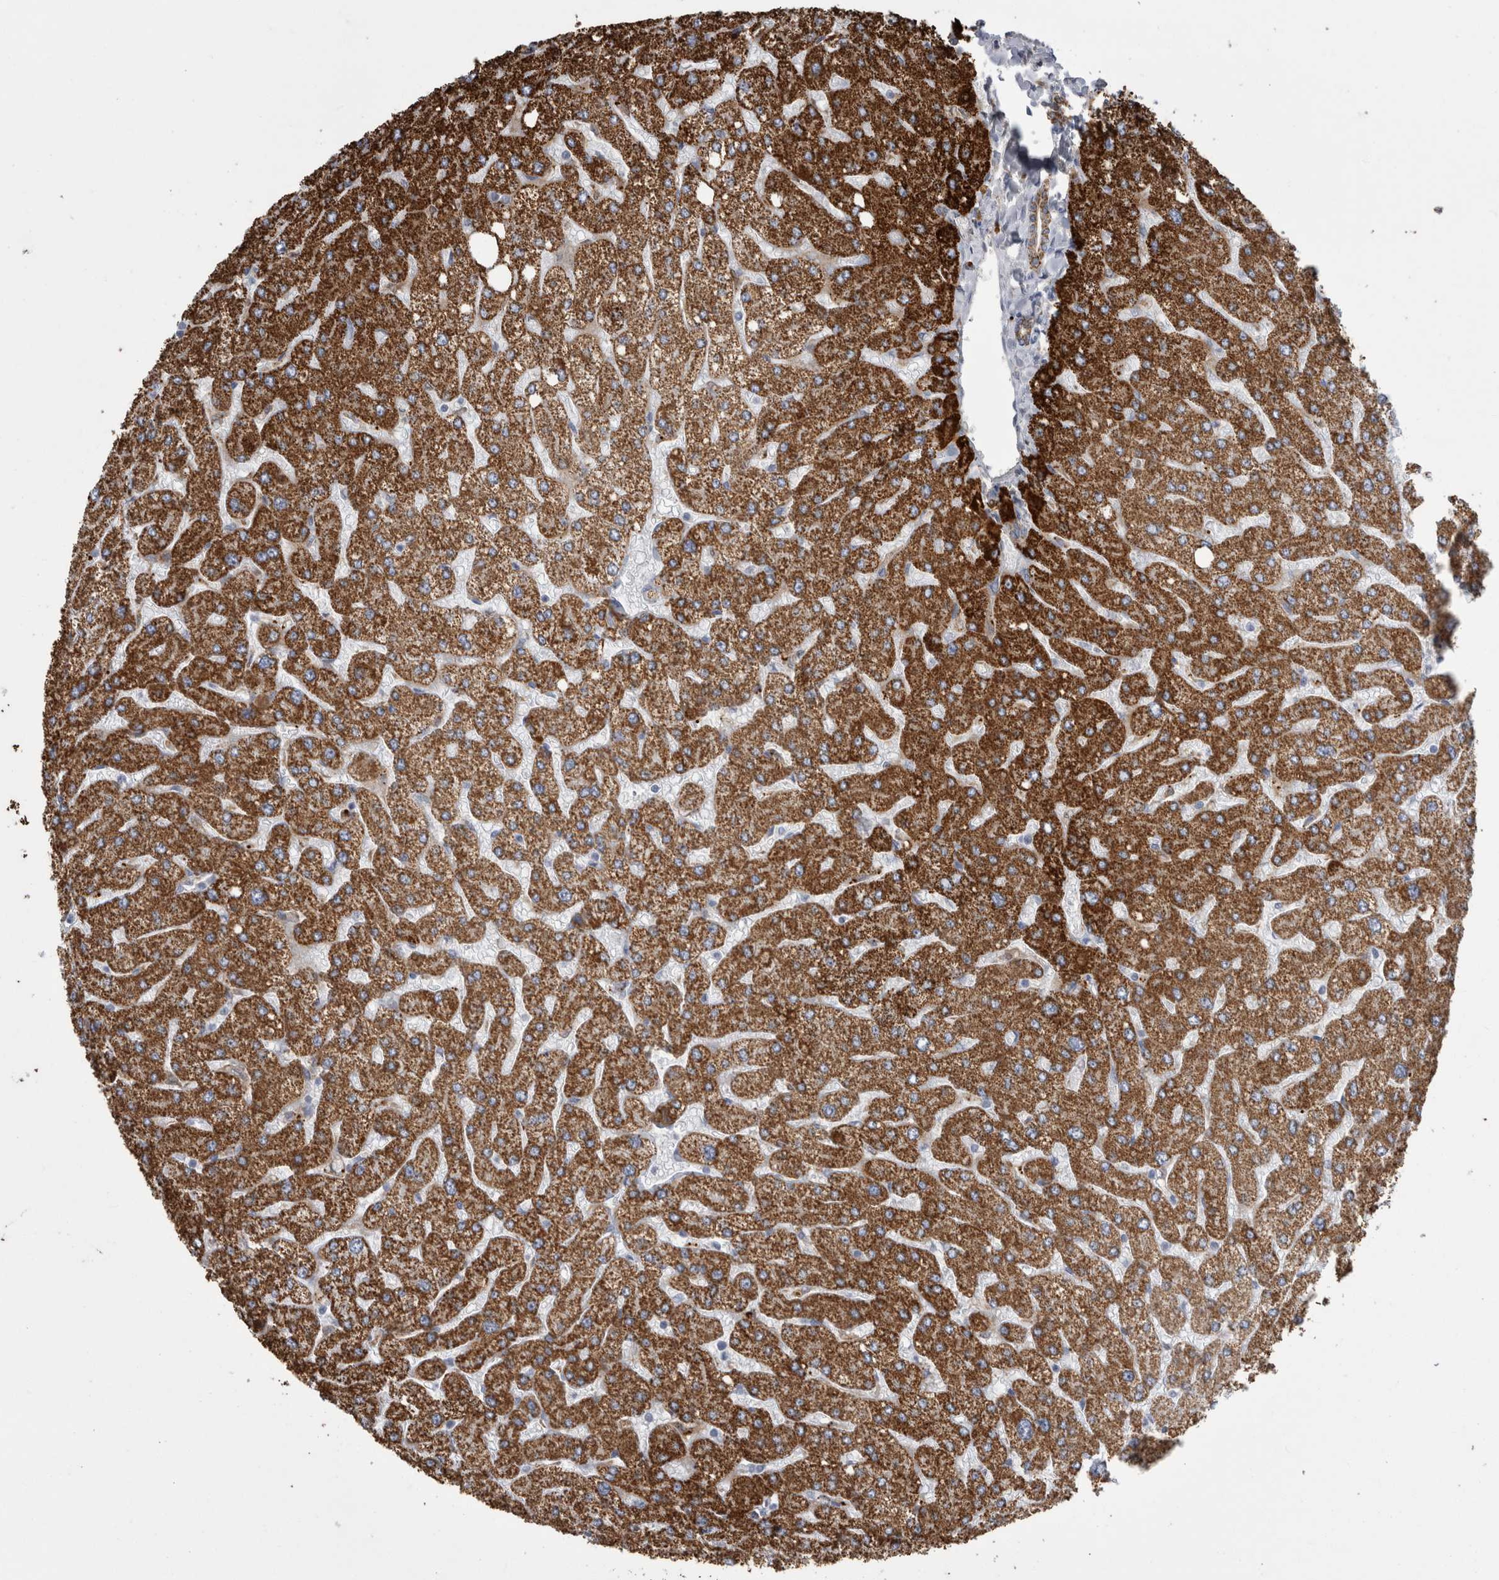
{"staining": {"intensity": "moderate", "quantity": ">75%", "location": "cytoplasmic/membranous"}, "tissue": "liver", "cell_type": "Cholangiocytes", "image_type": "normal", "snomed": [{"axis": "morphology", "description": "Normal tissue, NOS"}, {"axis": "topography", "description": "Liver"}], "caption": "Immunohistochemical staining of unremarkable human liver displays moderate cytoplasmic/membranous protein expression in about >75% of cholangiocytes.", "gene": "GATM", "patient": {"sex": "male", "age": 55}}